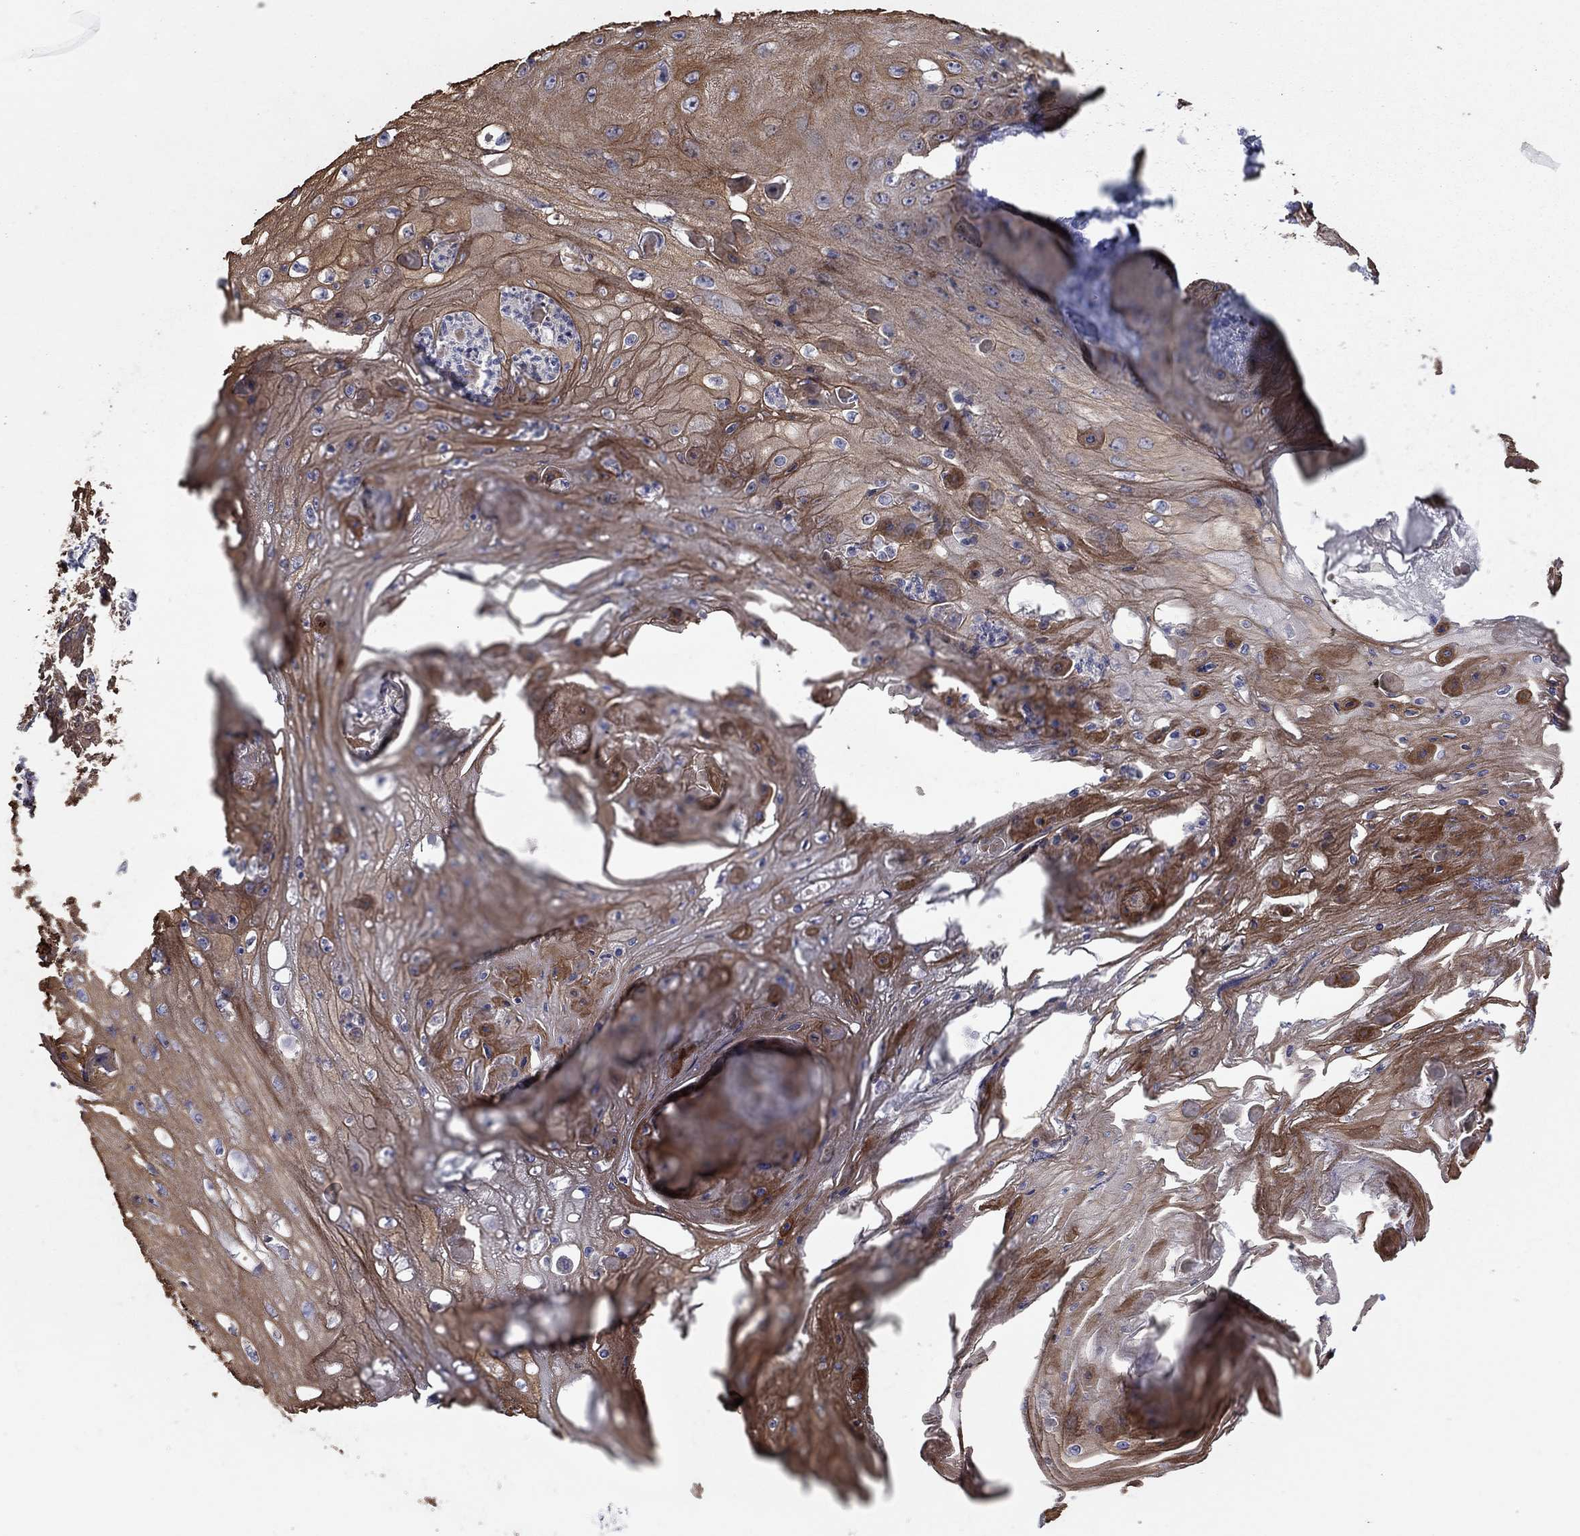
{"staining": {"intensity": "moderate", "quantity": "25%-75%", "location": "cytoplasmic/membranous"}, "tissue": "skin cancer", "cell_type": "Tumor cells", "image_type": "cancer", "snomed": [{"axis": "morphology", "description": "Squamous cell carcinoma, NOS"}, {"axis": "topography", "description": "Skin"}], "caption": "Immunohistochemistry of skin cancer (squamous cell carcinoma) demonstrates medium levels of moderate cytoplasmic/membranous positivity in about 25%-75% of tumor cells.", "gene": "KRT75", "patient": {"sex": "male", "age": 70}}